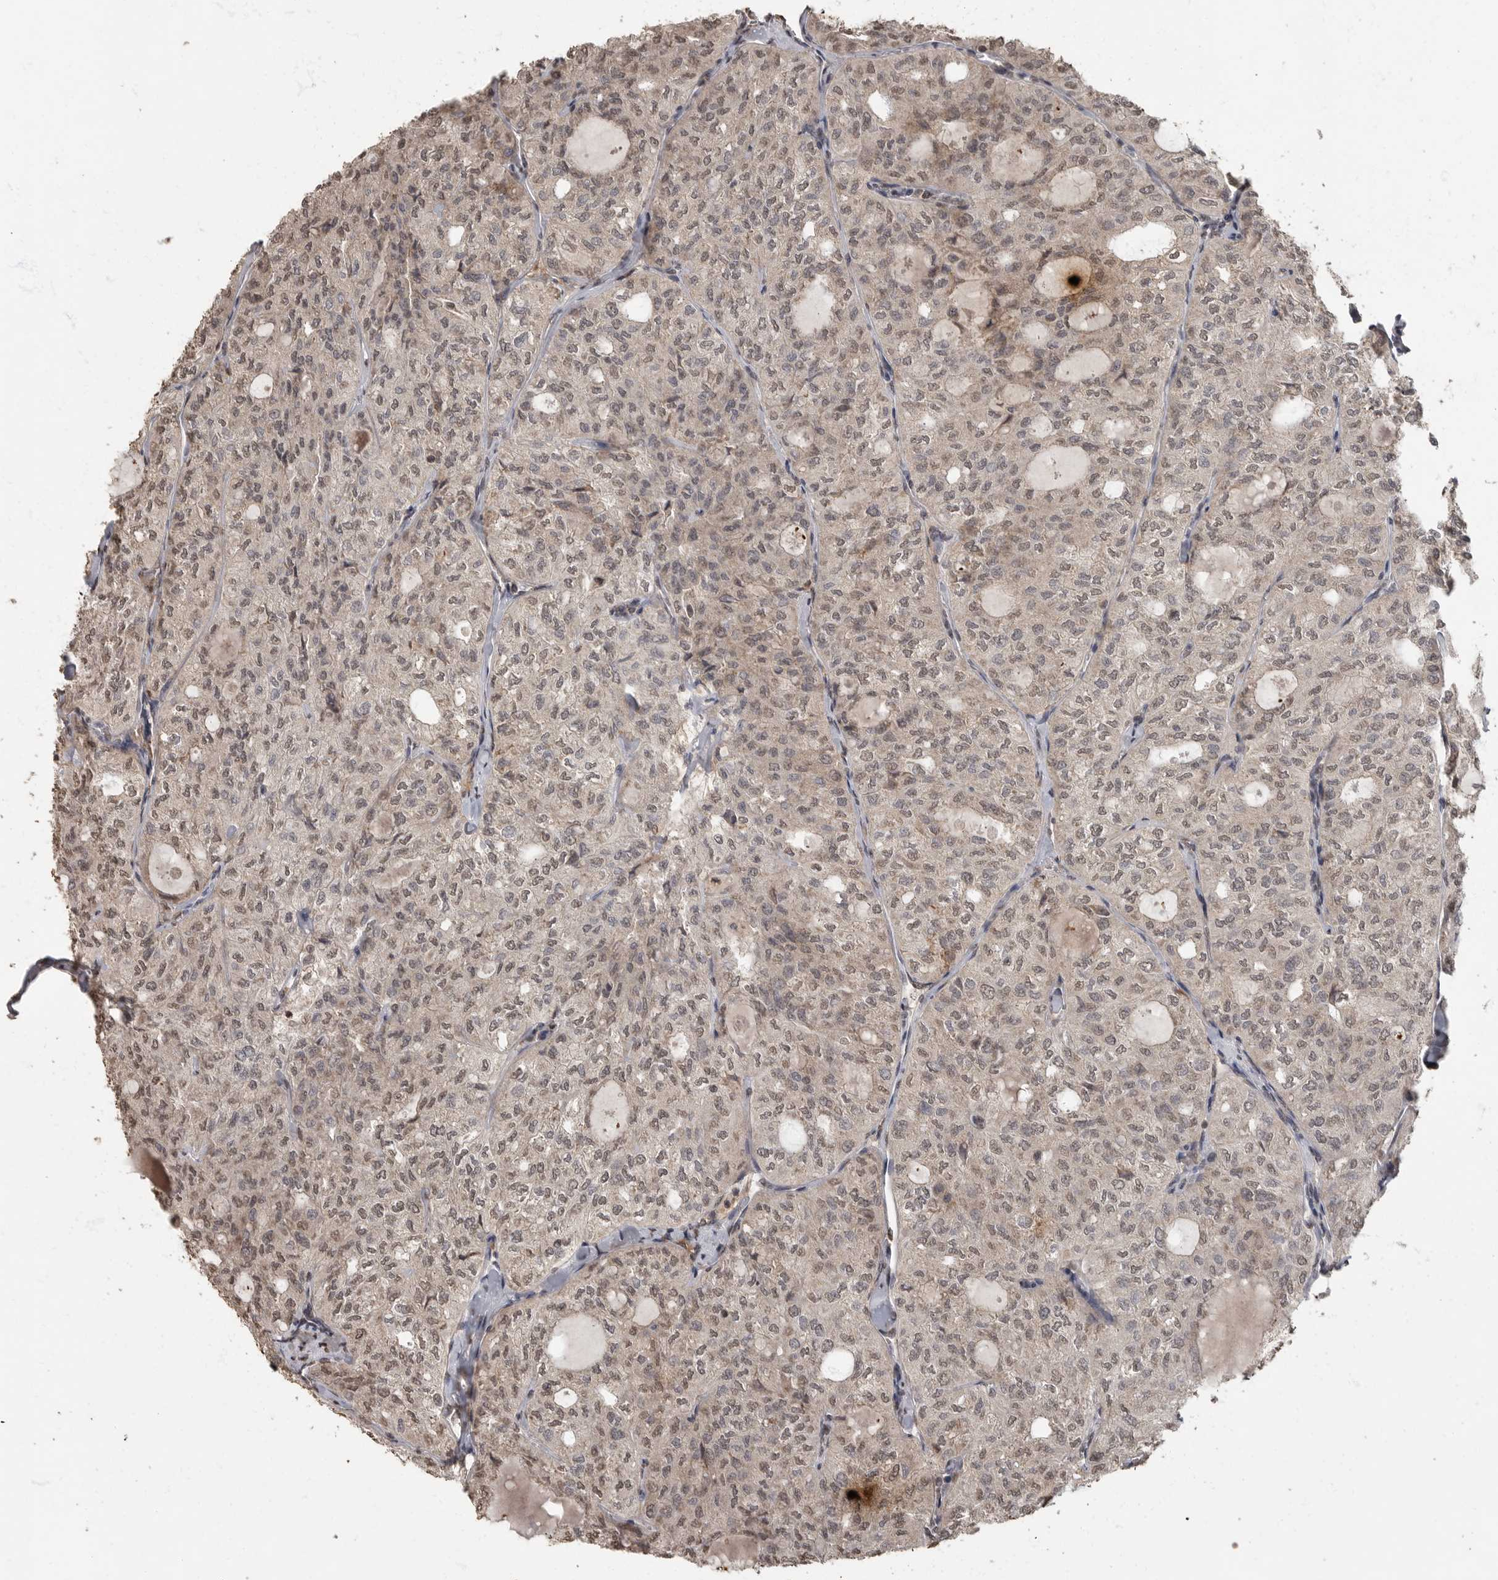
{"staining": {"intensity": "weak", "quantity": ">75%", "location": "nuclear"}, "tissue": "thyroid cancer", "cell_type": "Tumor cells", "image_type": "cancer", "snomed": [{"axis": "morphology", "description": "Follicular adenoma carcinoma, NOS"}, {"axis": "topography", "description": "Thyroid gland"}], "caption": "Immunohistochemical staining of human thyroid cancer shows low levels of weak nuclear expression in about >75% of tumor cells. Using DAB (3,3'-diaminobenzidine) (brown) and hematoxylin (blue) stains, captured at high magnification using brightfield microscopy.", "gene": "MAFG", "patient": {"sex": "male", "age": 75}}